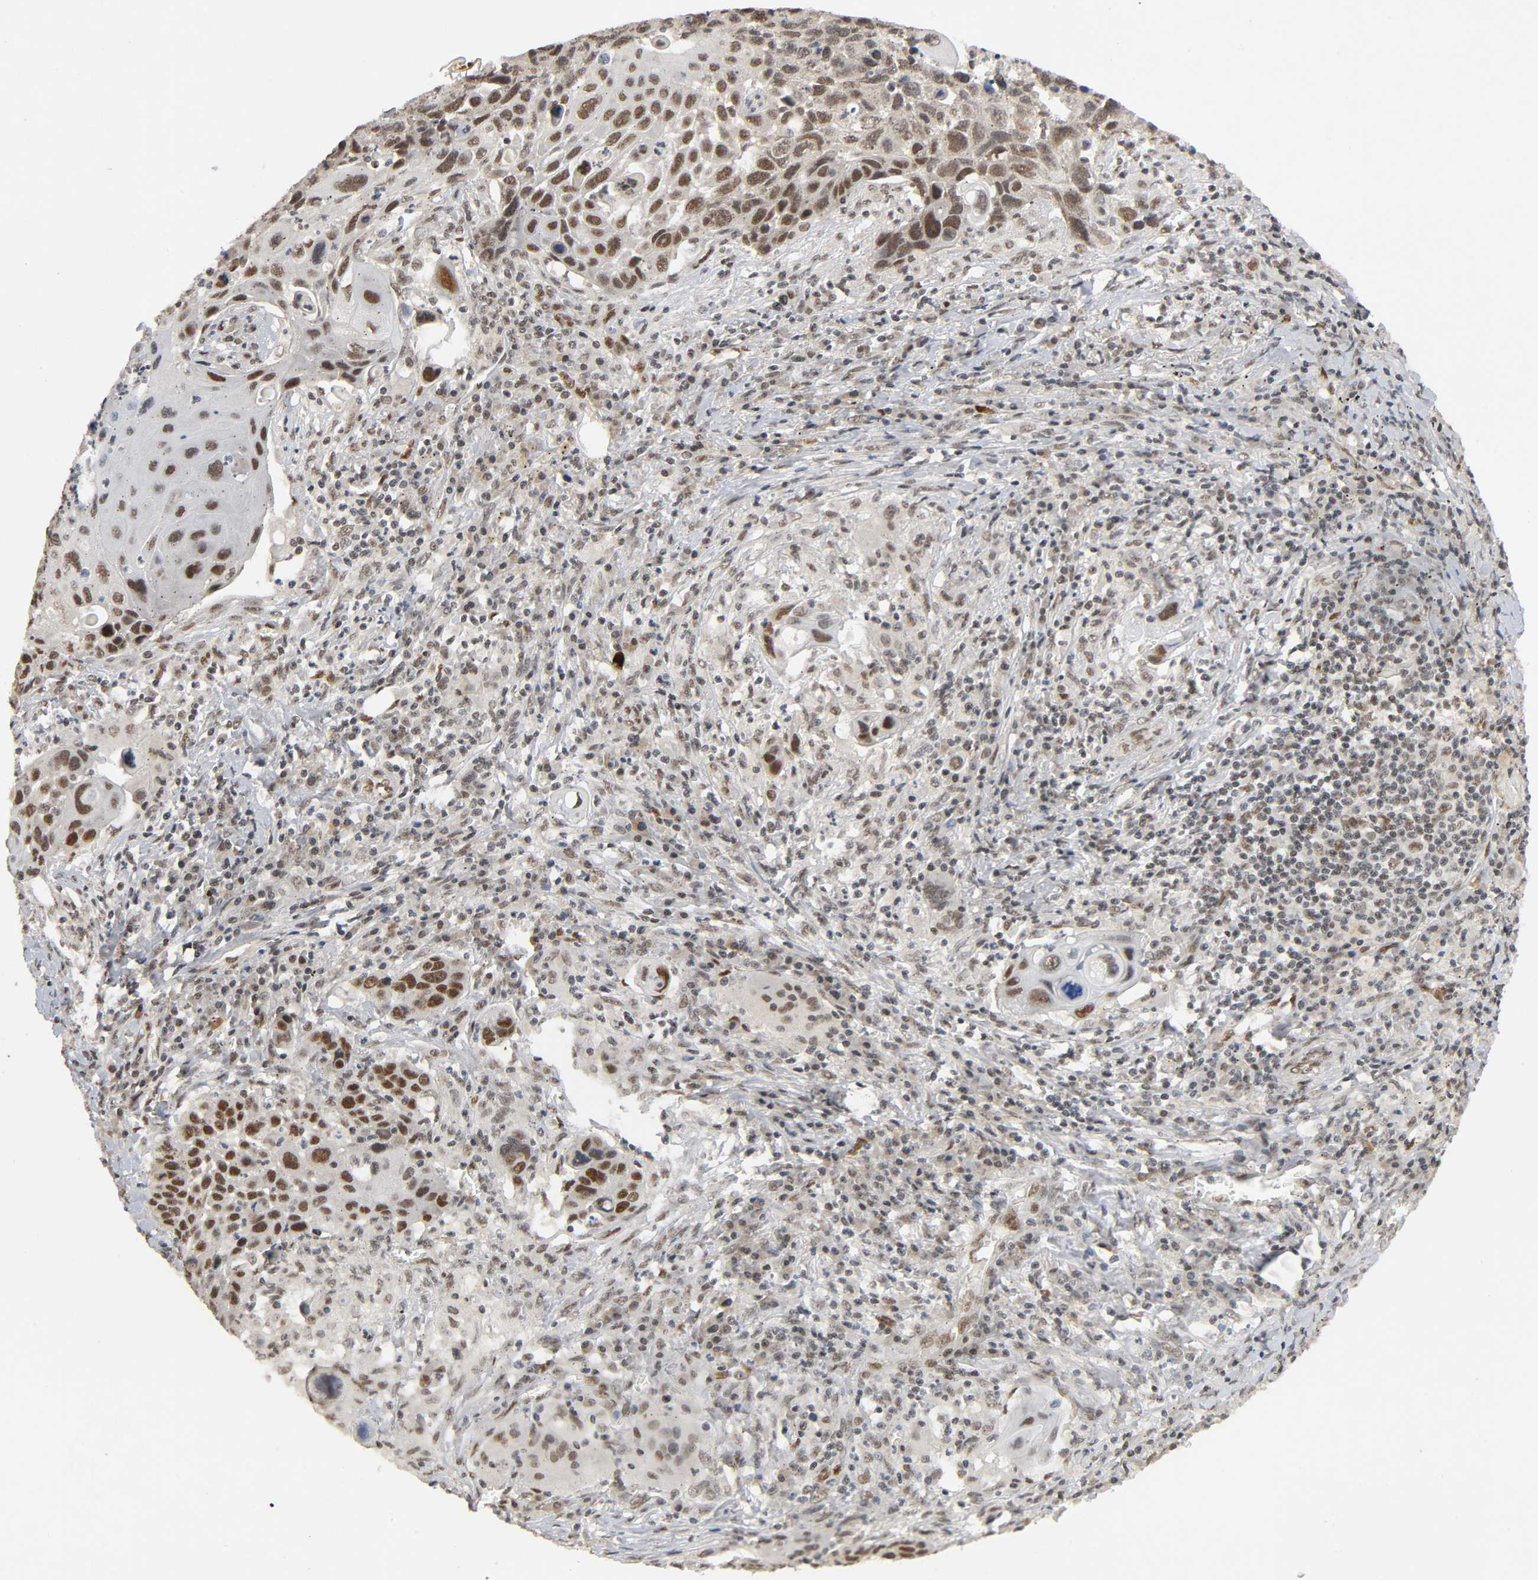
{"staining": {"intensity": "strong", "quantity": ">75%", "location": "nuclear"}, "tissue": "lung cancer", "cell_type": "Tumor cells", "image_type": "cancer", "snomed": [{"axis": "morphology", "description": "Squamous cell carcinoma, NOS"}, {"axis": "topography", "description": "Lung"}], "caption": "Lung squamous cell carcinoma stained for a protein (brown) exhibits strong nuclear positive positivity in about >75% of tumor cells.", "gene": "SMARCD1", "patient": {"sex": "male", "age": 68}}